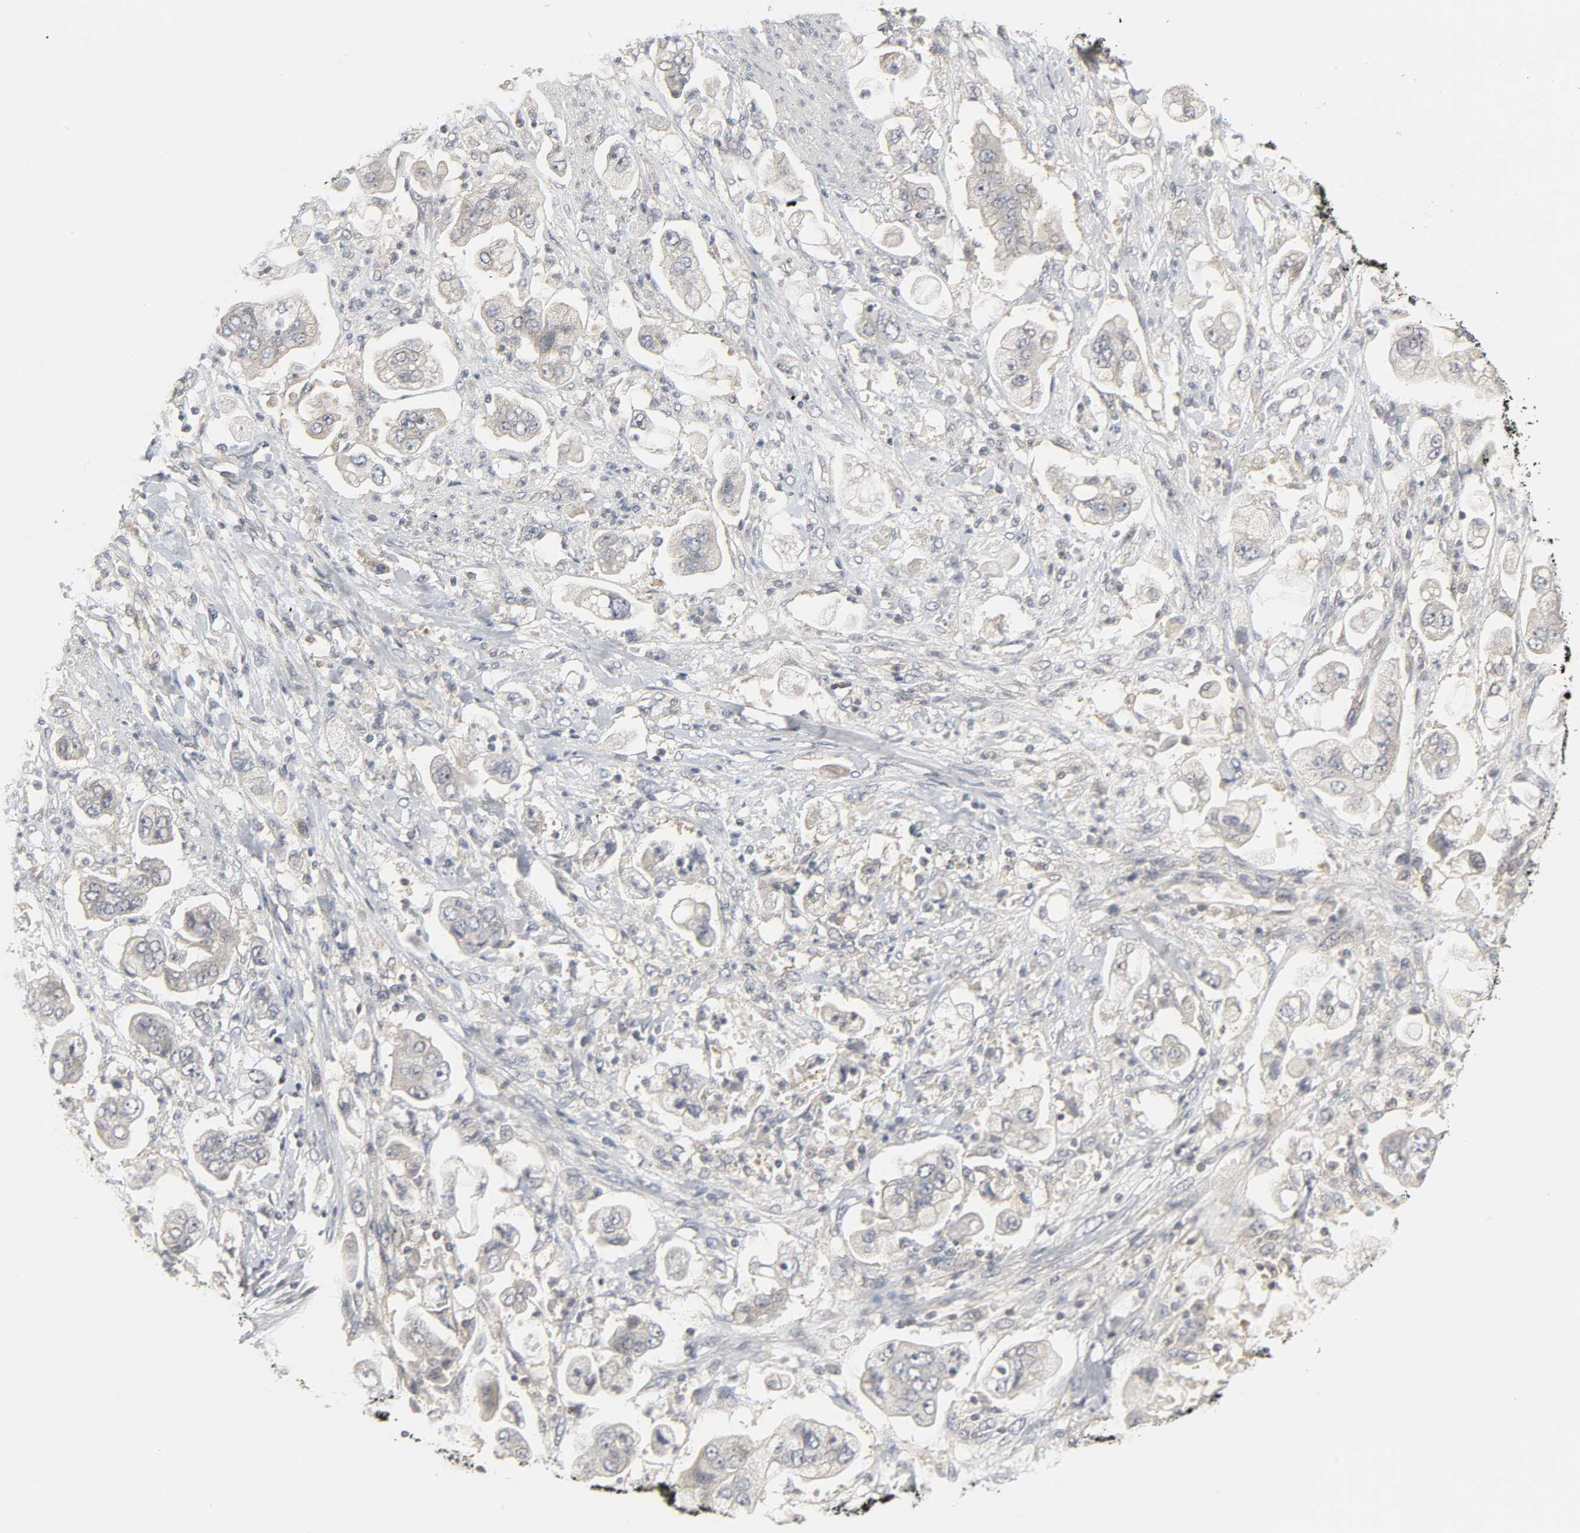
{"staining": {"intensity": "weak", "quantity": ">75%", "location": "cytoplasmic/membranous"}, "tissue": "stomach cancer", "cell_type": "Tumor cells", "image_type": "cancer", "snomed": [{"axis": "morphology", "description": "Adenocarcinoma, NOS"}, {"axis": "topography", "description": "Stomach"}], "caption": "Immunohistochemical staining of stomach adenocarcinoma exhibits weak cytoplasmic/membranous protein staining in about >75% of tumor cells.", "gene": "CLIP1", "patient": {"sex": "male", "age": 62}}